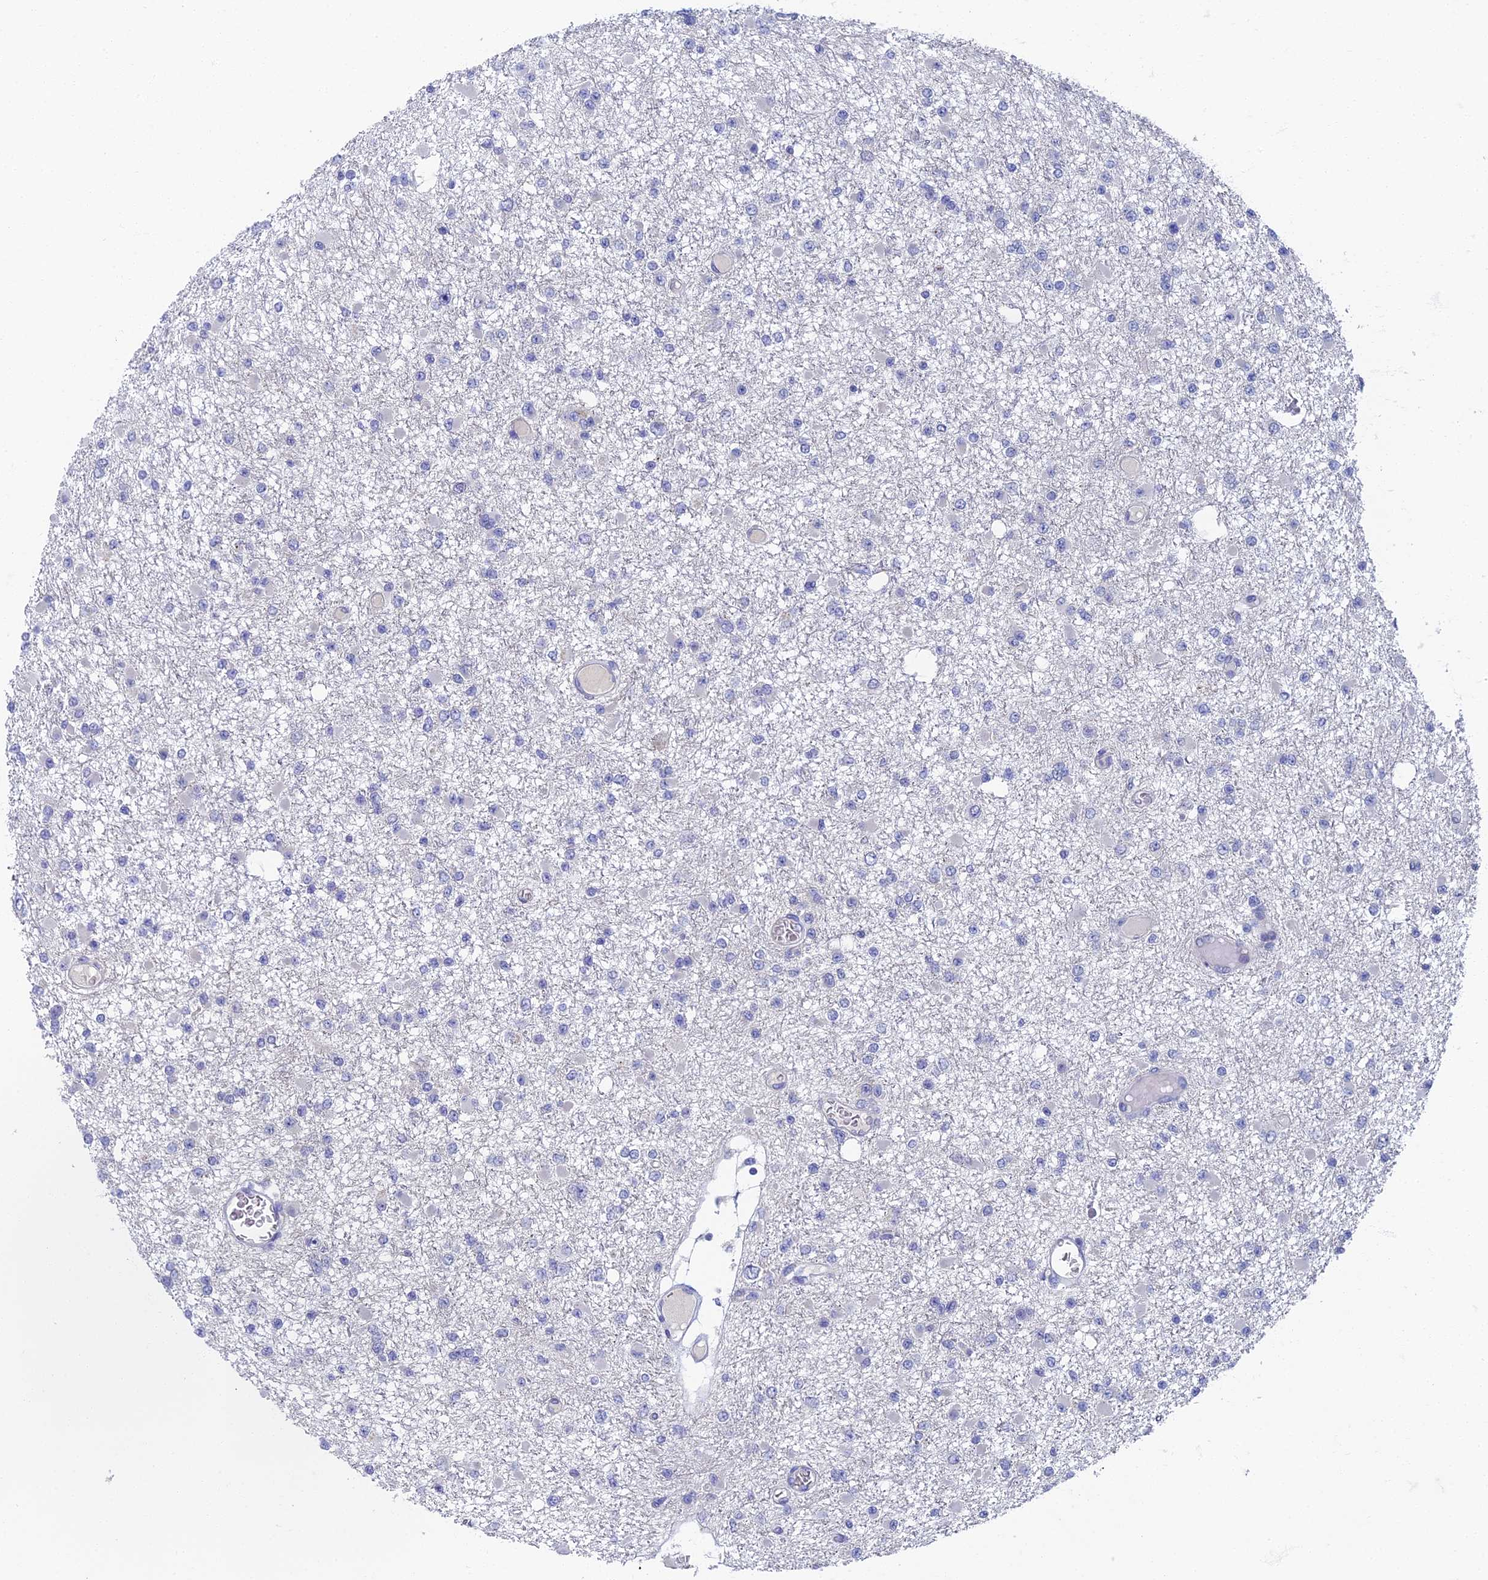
{"staining": {"intensity": "negative", "quantity": "none", "location": "none"}, "tissue": "glioma", "cell_type": "Tumor cells", "image_type": "cancer", "snomed": [{"axis": "morphology", "description": "Glioma, malignant, Low grade"}, {"axis": "topography", "description": "Brain"}], "caption": "This is an immunohistochemistry (IHC) micrograph of glioma. There is no staining in tumor cells.", "gene": "SPIN4", "patient": {"sex": "female", "age": 22}}